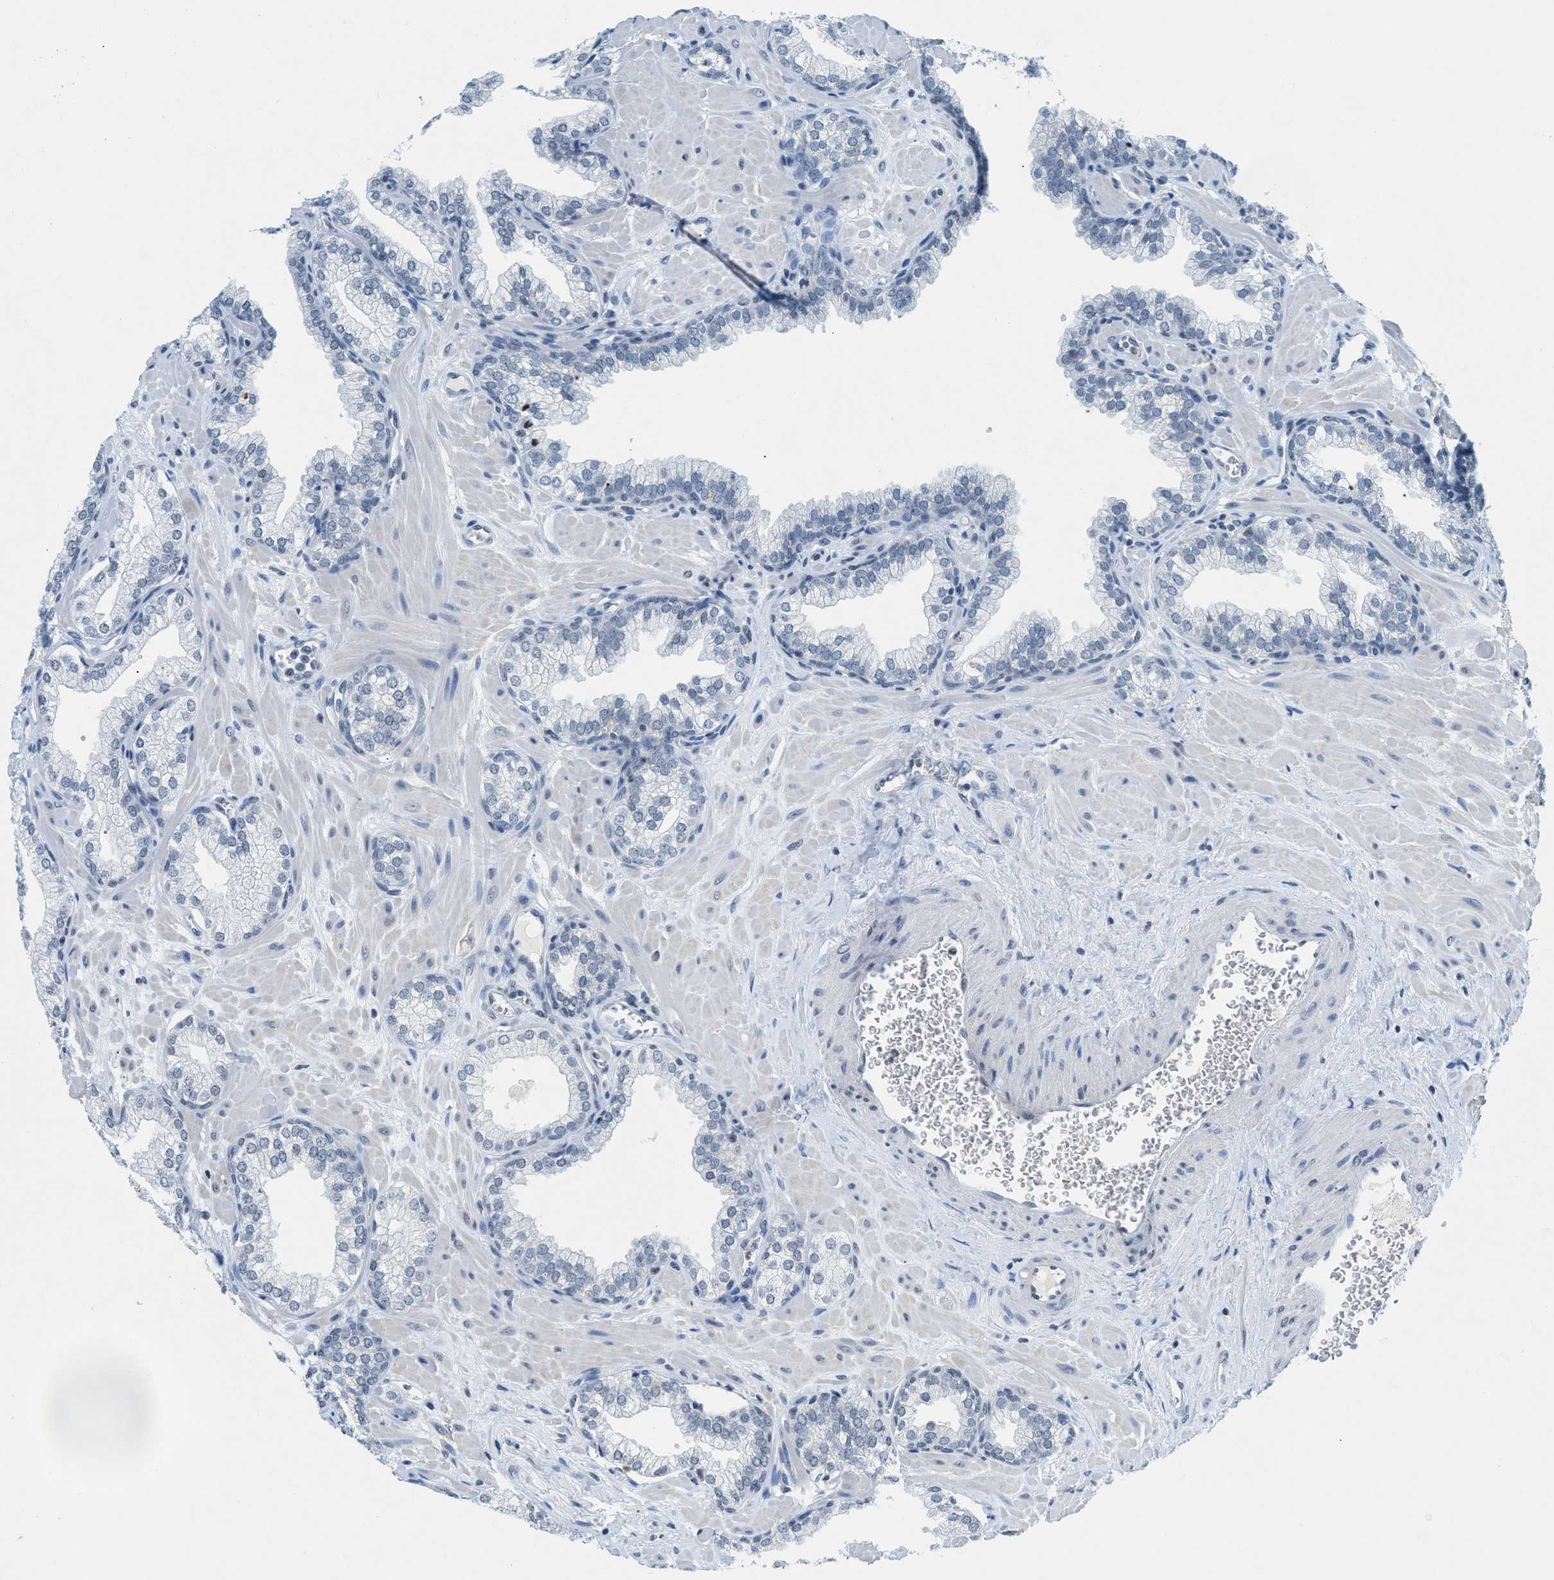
{"staining": {"intensity": "negative", "quantity": "none", "location": "none"}, "tissue": "prostate", "cell_type": "Glandular cells", "image_type": "normal", "snomed": [{"axis": "morphology", "description": "Normal tissue, NOS"}, {"axis": "morphology", "description": "Urothelial carcinoma, Low grade"}, {"axis": "topography", "description": "Urinary bladder"}, {"axis": "topography", "description": "Prostate"}], "caption": "High power microscopy histopathology image of an immunohistochemistry histopathology image of unremarkable prostate, revealing no significant staining in glandular cells. (Stains: DAB (3,3'-diaminobenzidine) immunohistochemistry with hematoxylin counter stain, Microscopy: brightfield microscopy at high magnification).", "gene": "UVRAG", "patient": {"sex": "male", "age": 60}}